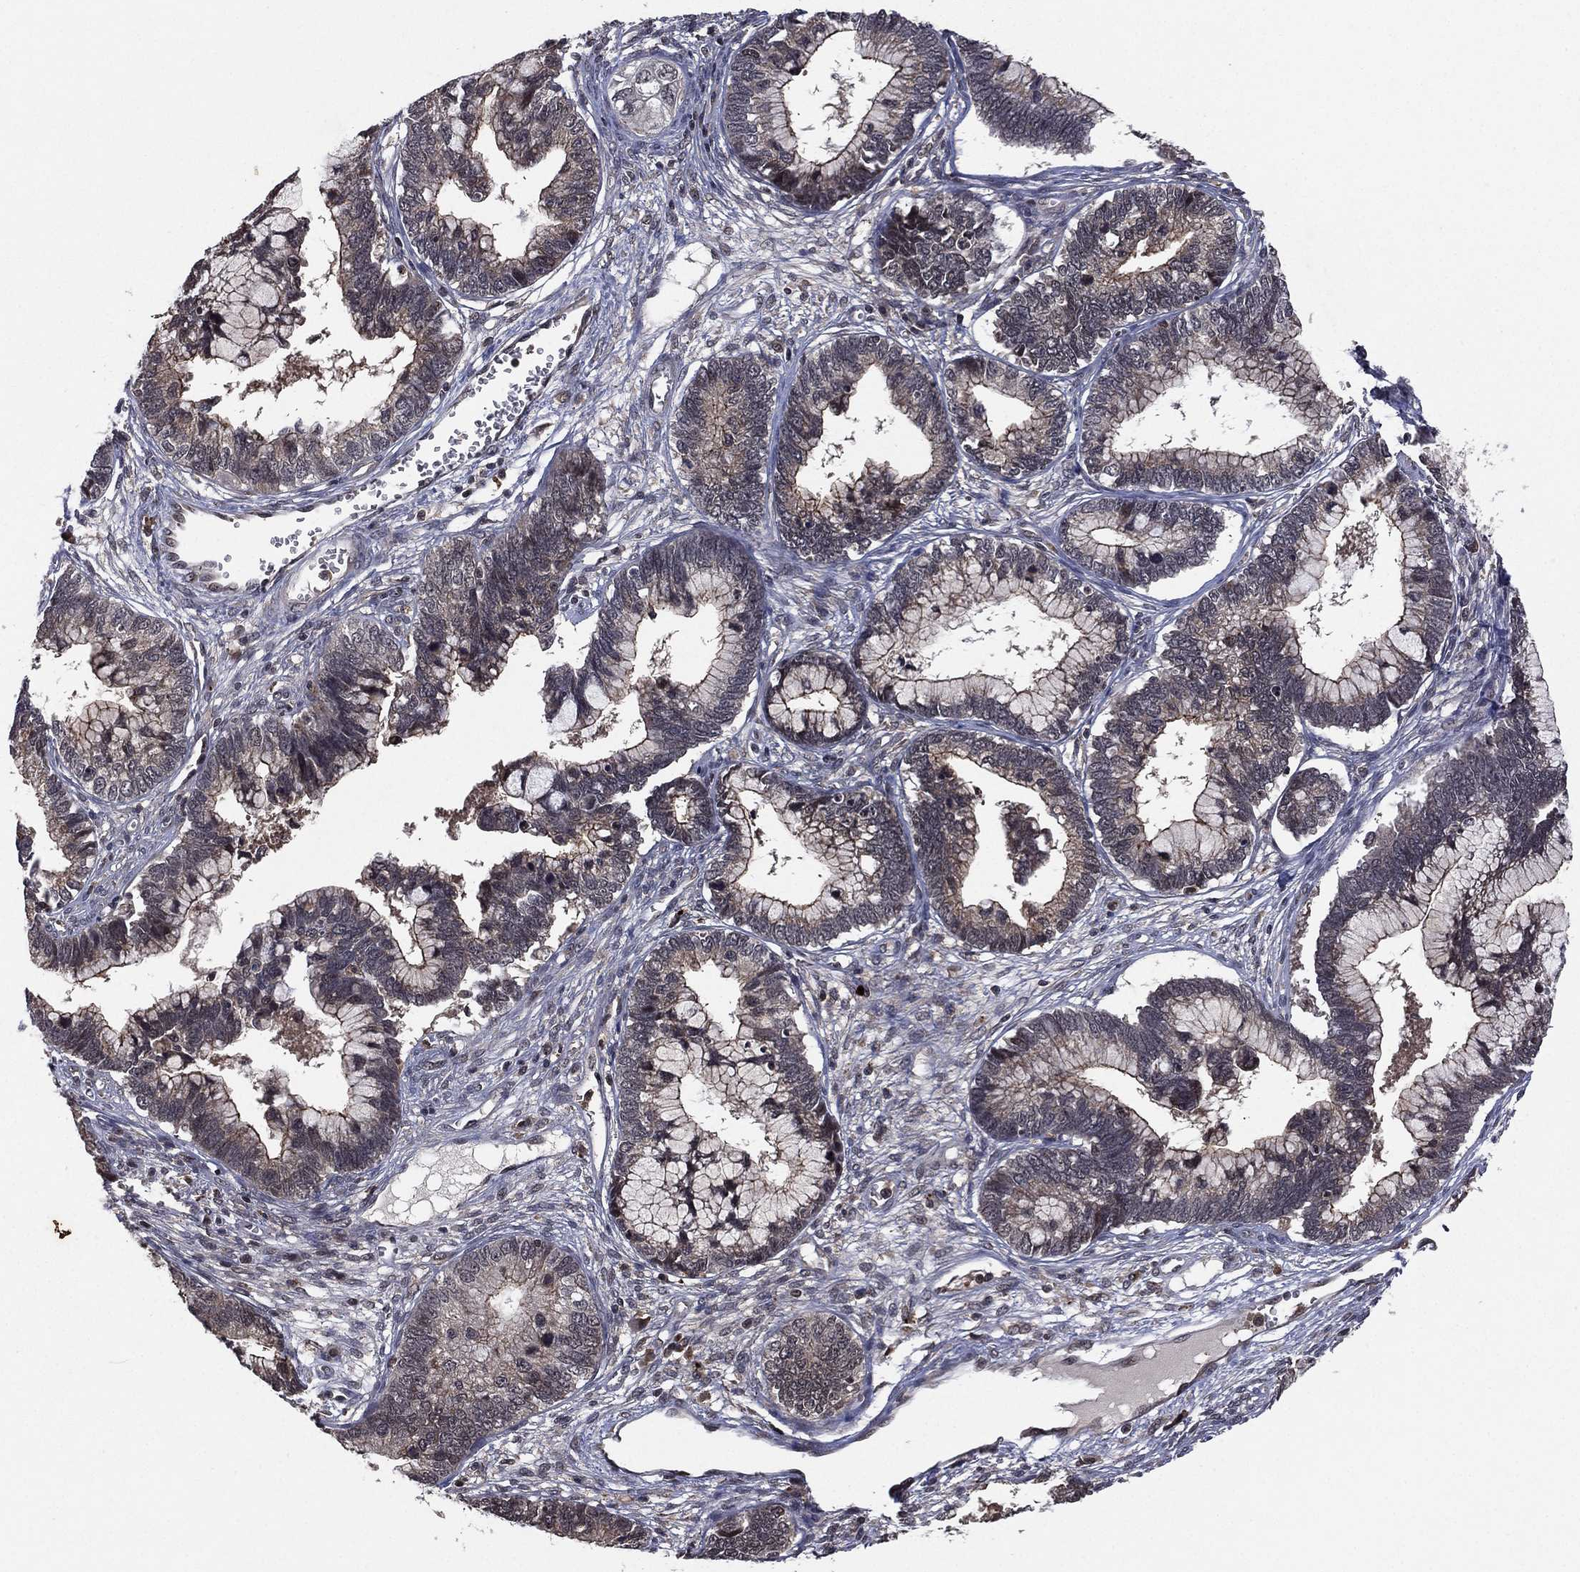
{"staining": {"intensity": "moderate", "quantity": "<25%", "location": "cytoplasmic/membranous"}, "tissue": "cervical cancer", "cell_type": "Tumor cells", "image_type": "cancer", "snomed": [{"axis": "morphology", "description": "Adenocarcinoma, NOS"}, {"axis": "topography", "description": "Cervix"}], "caption": "High-power microscopy captured an IHC micrograph of cervical cancer, revealing moderate cytoplasmic/membranous expression in approximately <25% of tumor cells.", "gene": "ATG4B", "patient": {"sex": "female", "age": 44}}